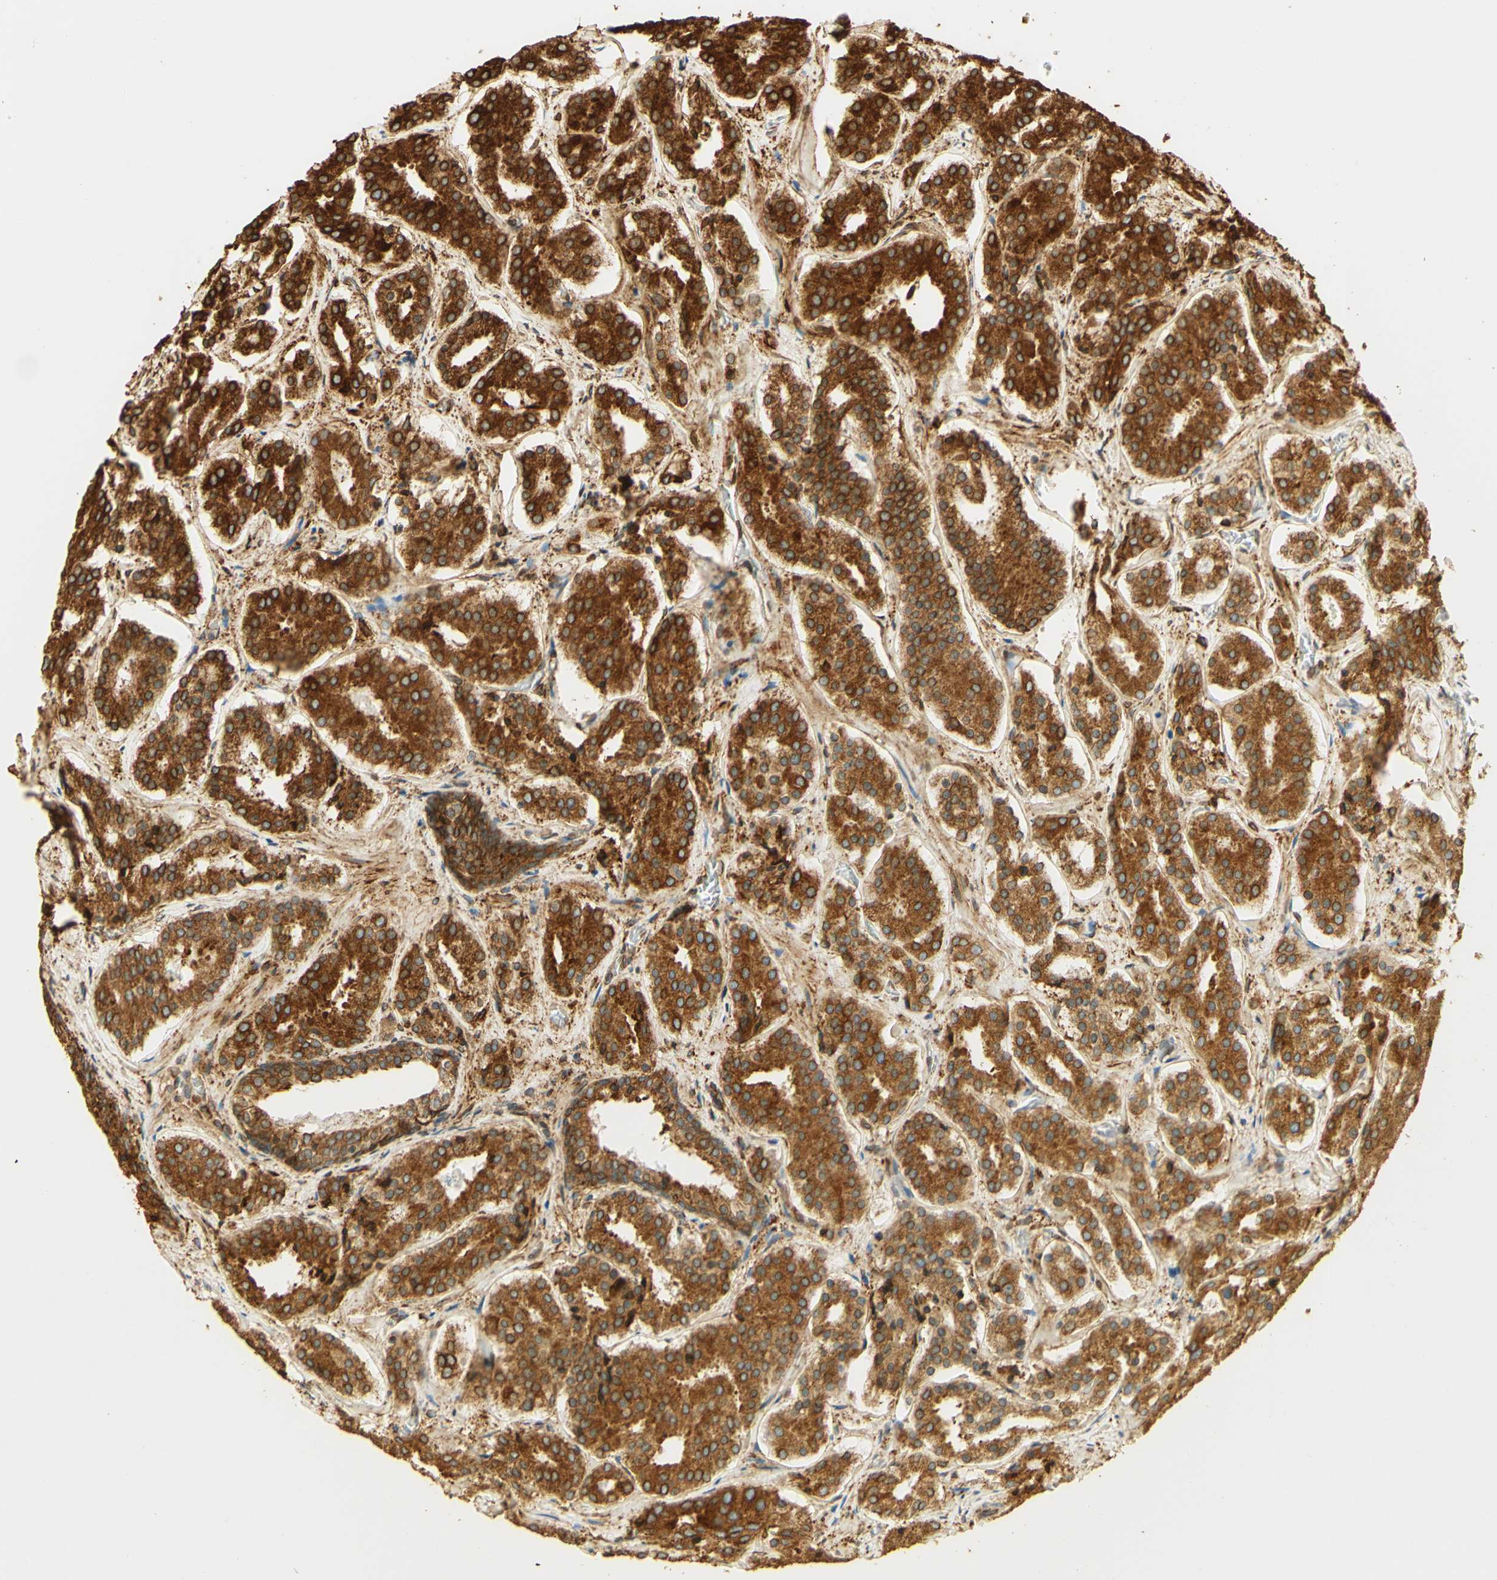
{"staining": {"intensity": "strong", "quantity": ">75%", "location": "cytoplasmic/membranous"}, "tissue": "prostate cancer", "cell_type": "Tumor cells", "image_type": "cancer", "snomed": [{"axis": "morphology", "description": "Adenocarcinoma, High grade"}, {"axis": "topography", "description": "Prostate"}], "caption": "A histopathology image showing strong cytoplasmic/membranous staining in about >75% of tumor cells in prostate cancer (high-grade adenocarcinoma), as visualized by brown immunohistochemical staining.", "gene": "CANX", "patient": {"sex": "male", "age": 60}}